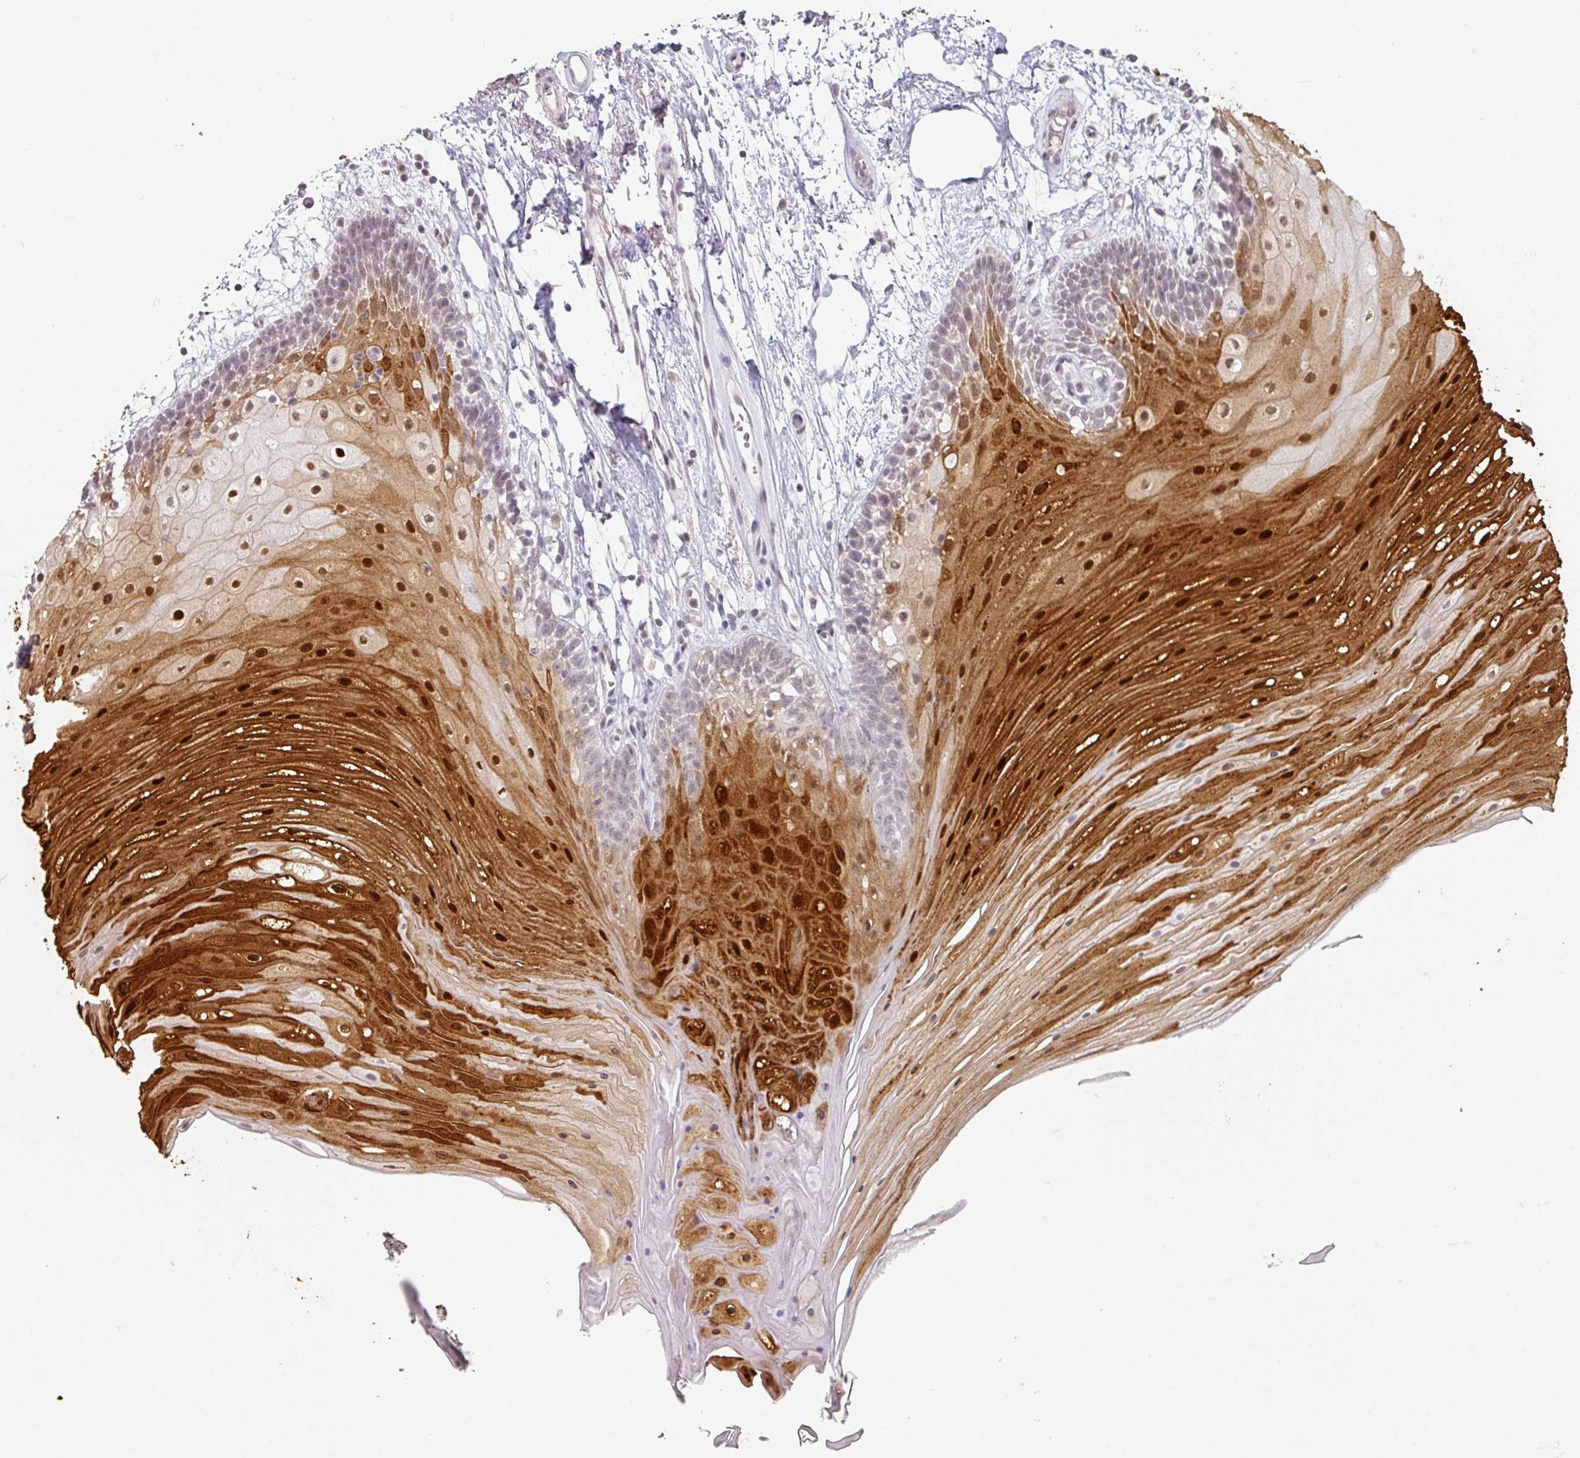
{"staining": {"intensity": "strong", "quantity": "<25%", "location": "cytoplasmic/membranous,nuclear"}, "tissue": "oral mucosa", "cell_type": "Squamous epithelial cells", "image_type": "normal", "snomed": [{"axis": "morphology", "description": "Normal tissue, NOS"}, {"axis": "topography", "description": "Oral tissue"}], "caption": "Immunohistochemistry (DAB (3,3'-diaminobenzidine)) staining of unremarkable human oral mucosa reveals strong cytoplasmic/membranous,nuclear protein staining in about <25% of squamous epithelial cells. Nuclei are stained in blue.", "gene": "SPRR1A", "patient": {"sex": "female", "age": 80}}